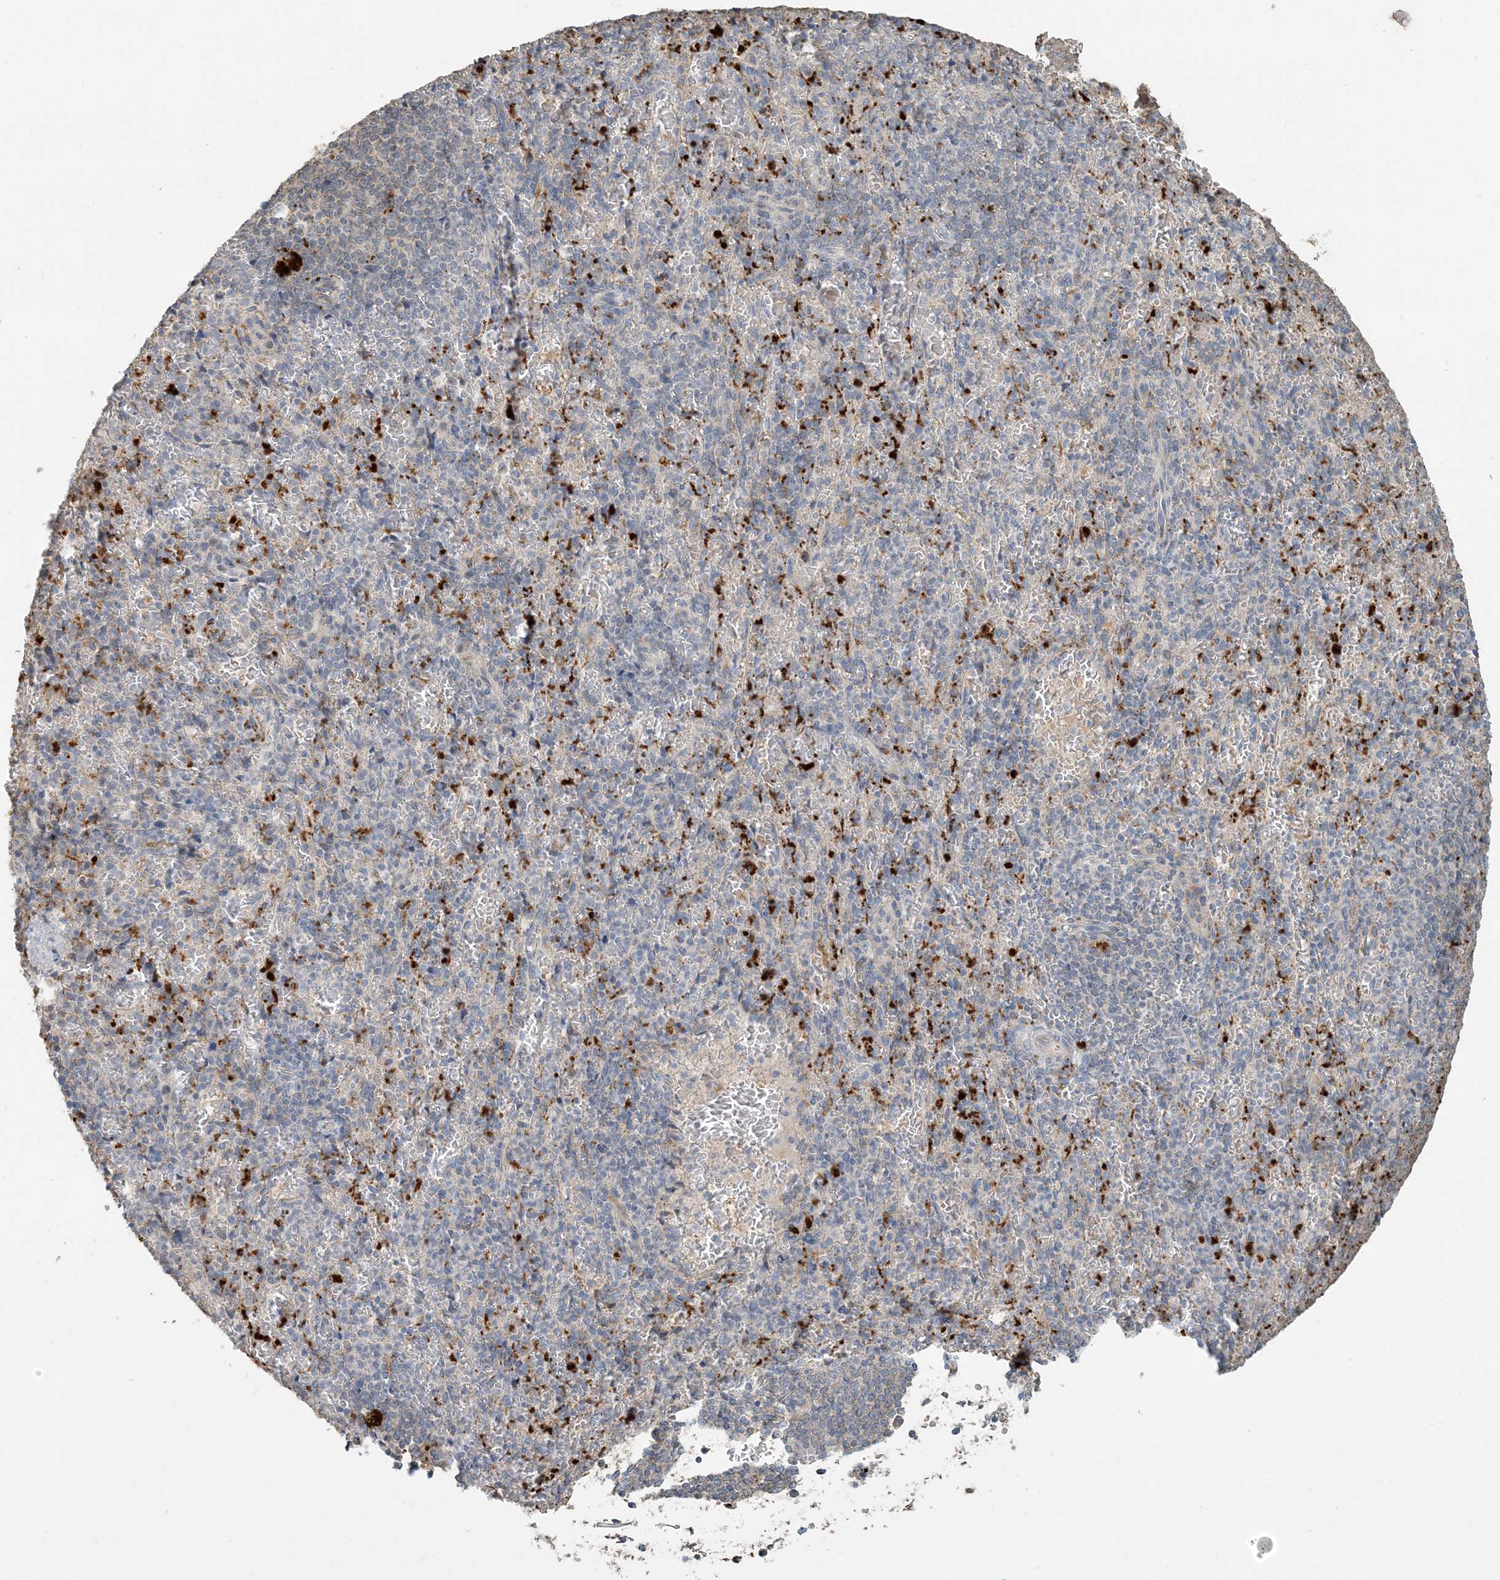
{"staining": {"intensity": "negative", "quantity": "none", "location": "none"}, "tissue": "spleen", "cell_type": "Cells in red pulp", "image_type": "normal", "snomed": [{"axis": "morphology", "description": "Normal tissue, NOS"}, {"axis": "topography", "description": "Spleen"}], "caption": "This is a photomicrograph of immunohistochemistry staining of unremarkable spleen, which shows no staining in cells in red pulp.", "gene": "LTN1", "patient": {"sex": "female", "age": 74}}